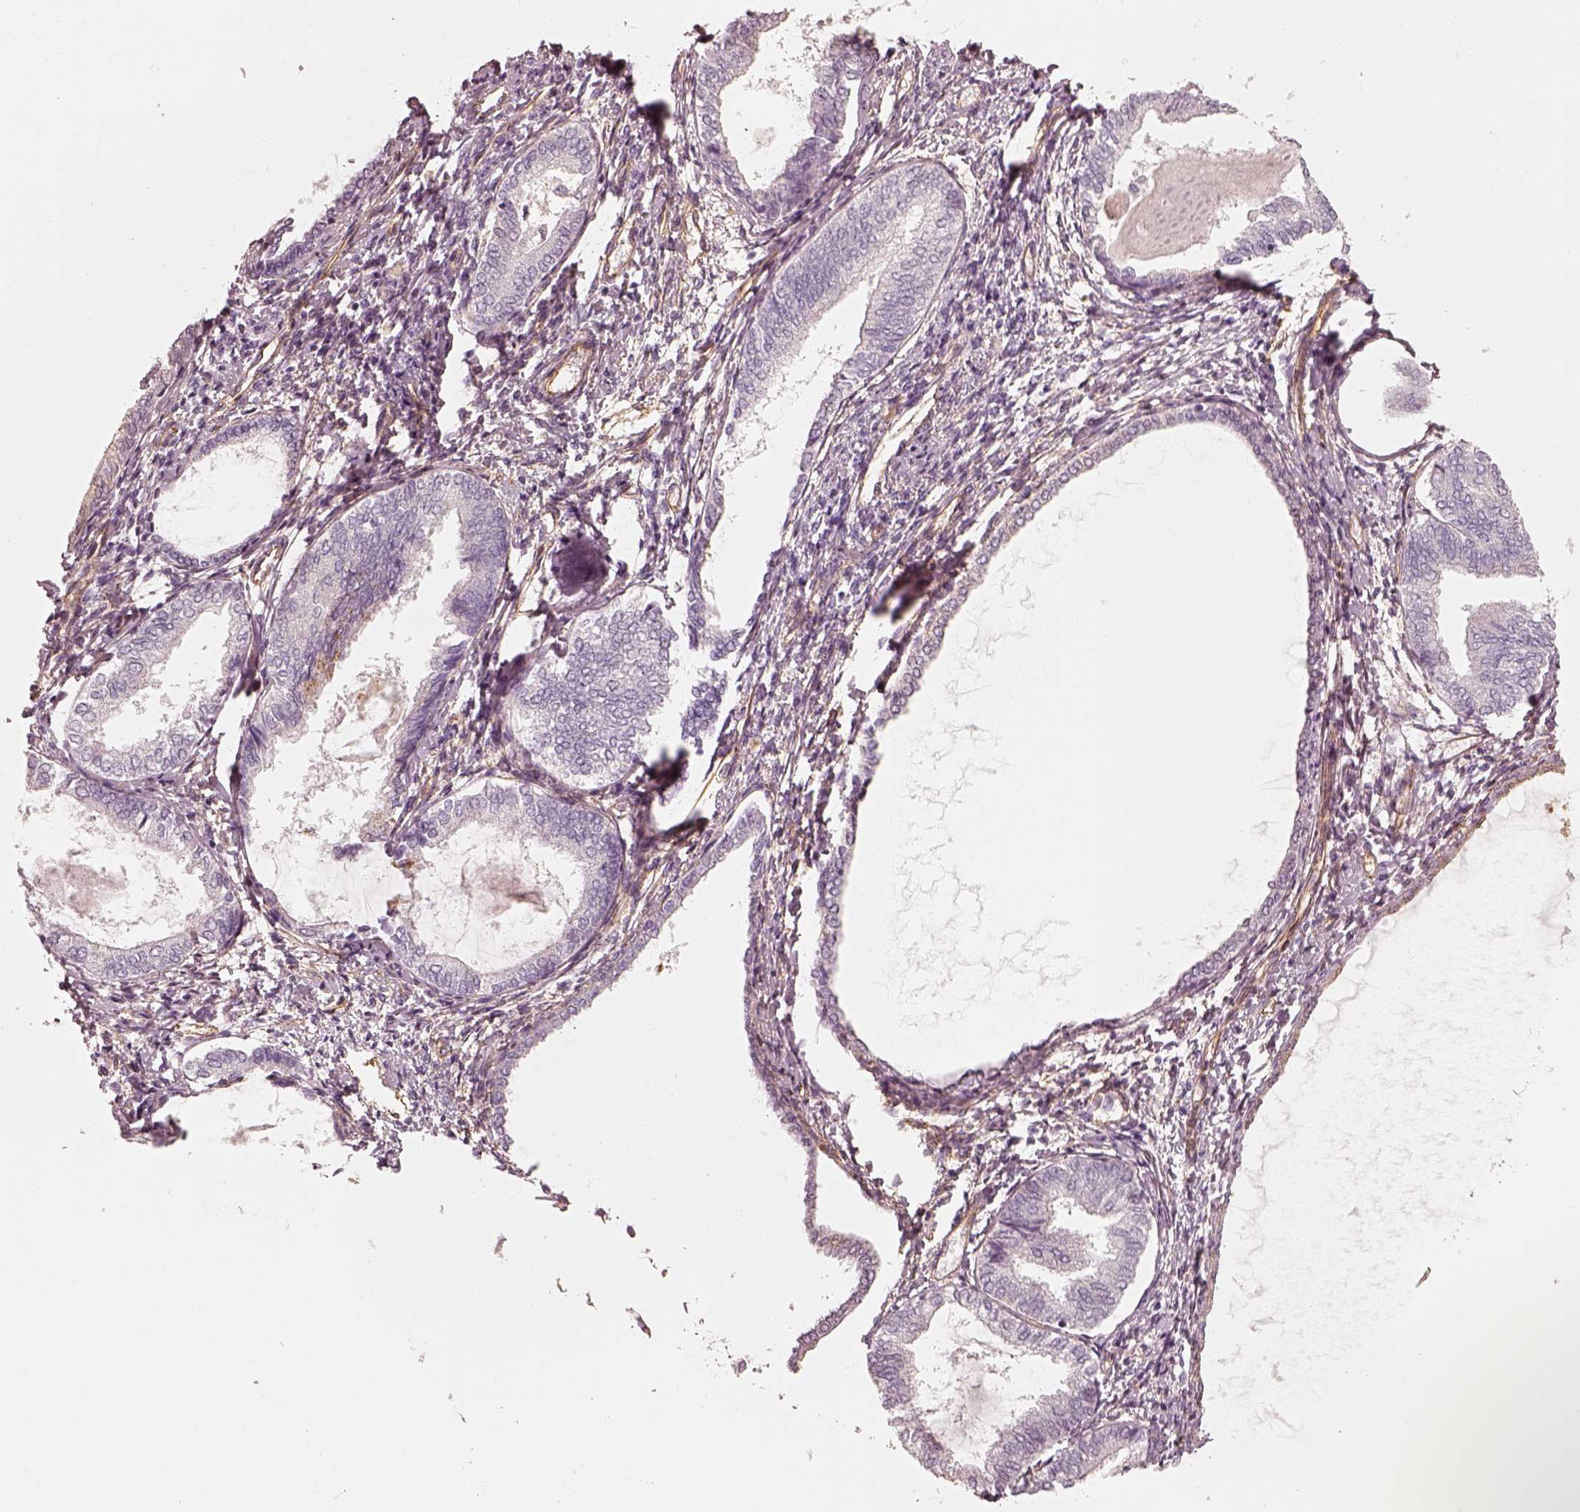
{"staining": {"intensity": "negative", "quantity": "none", "location": "none"}, "tissue": "endometrial cancer", "cell_type": "Tumor cells", "image_type": "cancer", "snomed": [{"axis": "morphology", "description": "Adenocarcinoma, NOS"}, {"axis": "topography", "description": "Endometrium"}], "caption": "An immunohistochemistry (IHC) image of endometrial cancer (adenocarcinoma) is shown. There is no staining in tumor cells of endometrial cancer (adenocarcinoma).", "gene": "CRYM", "patient": {"sex": "female", "age": 68}}